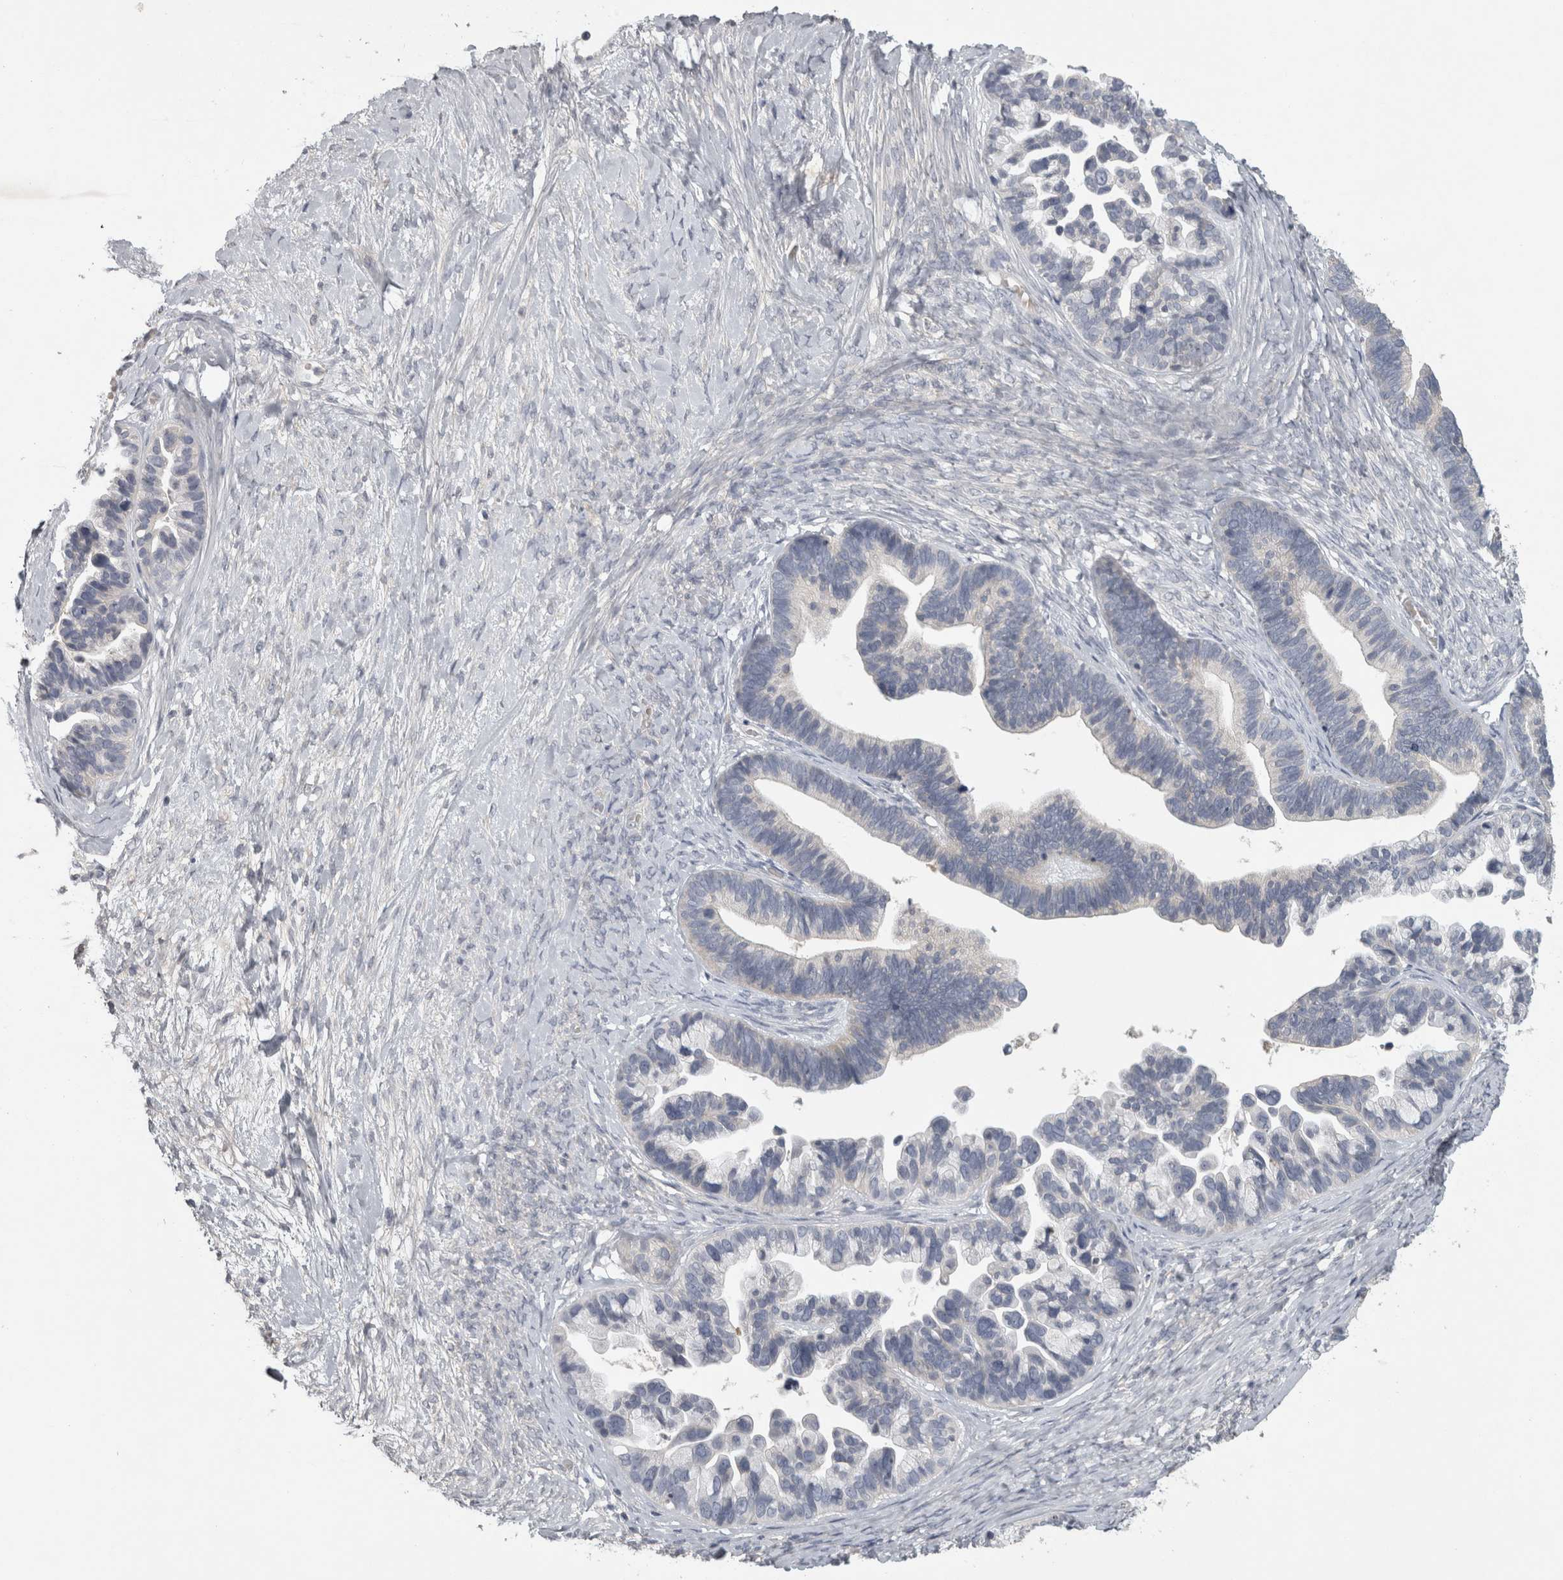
{"staining": {"intensity": "negative", "quantity": "none", "location": "none"}, "tissue": "ovarian cancer", "cell_type": "Tumor cells", "image_type": "cancer", "snomed": [{"axis": "morphology", "description": "Cystadenocarcinoma, serous, NOS"}, {"axis": "topography", "description": "Ovary"}], "caption": "This histopathology image is of ovarian cancer (serous cystadenocarcinoma) stained with immunohistochemistry to label a protein in brown with the nuclei are counter-stained blue. There is no expression in tumor cells.", "gene": "ENPP7", "patient": {"sex": "female", "age": 56}}